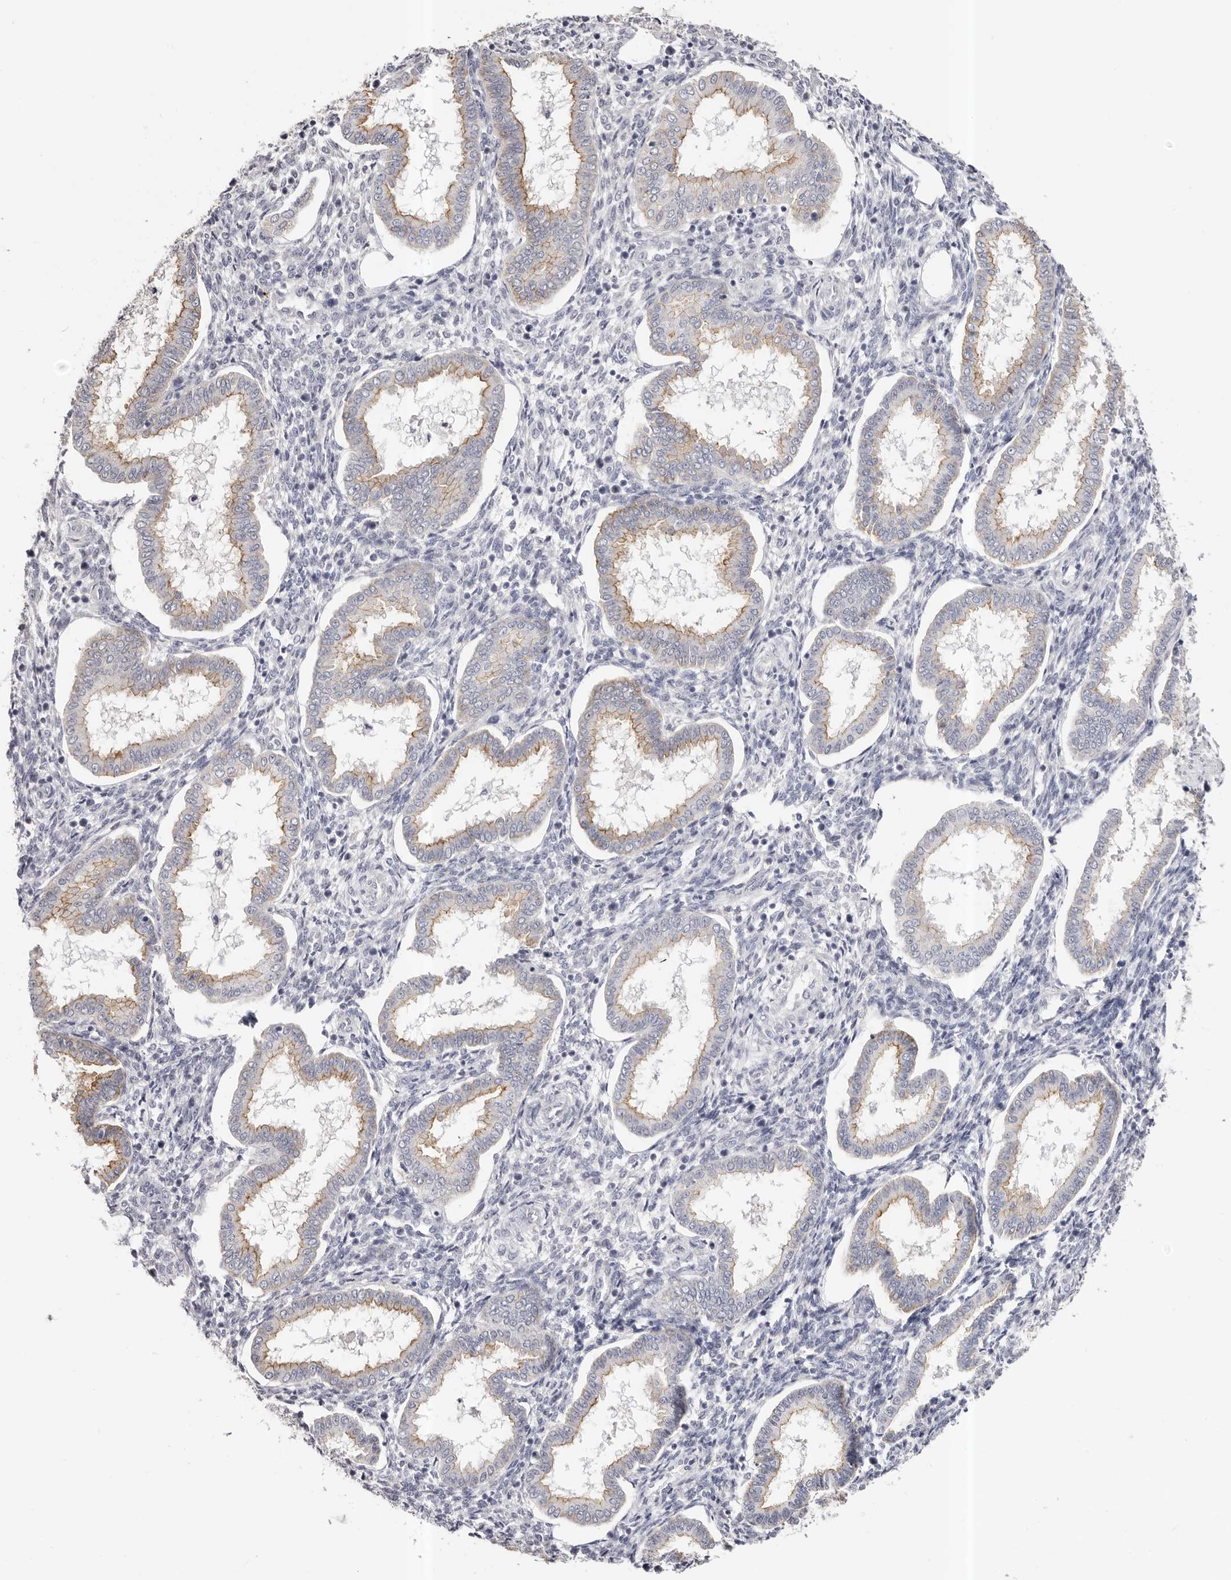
{"staining": {"intensity": "negative", "quantity": "none", "location": "none"}, "tissue": "endometrium", "cell_type": "Cells in endometrial stroma", "image_type": "normal", "snomed": [{"axis": "morphology", "description": "Normal tissue, NOS"}, {"axis": "topography", "description": "Endometrium"}], "caption": "Immunohistochemistry of normal endometrium demonstrates no positivity in cells in endometrial stroma.", "gene": "ROM1", "patient": {"sex": "female", "age": 24}}